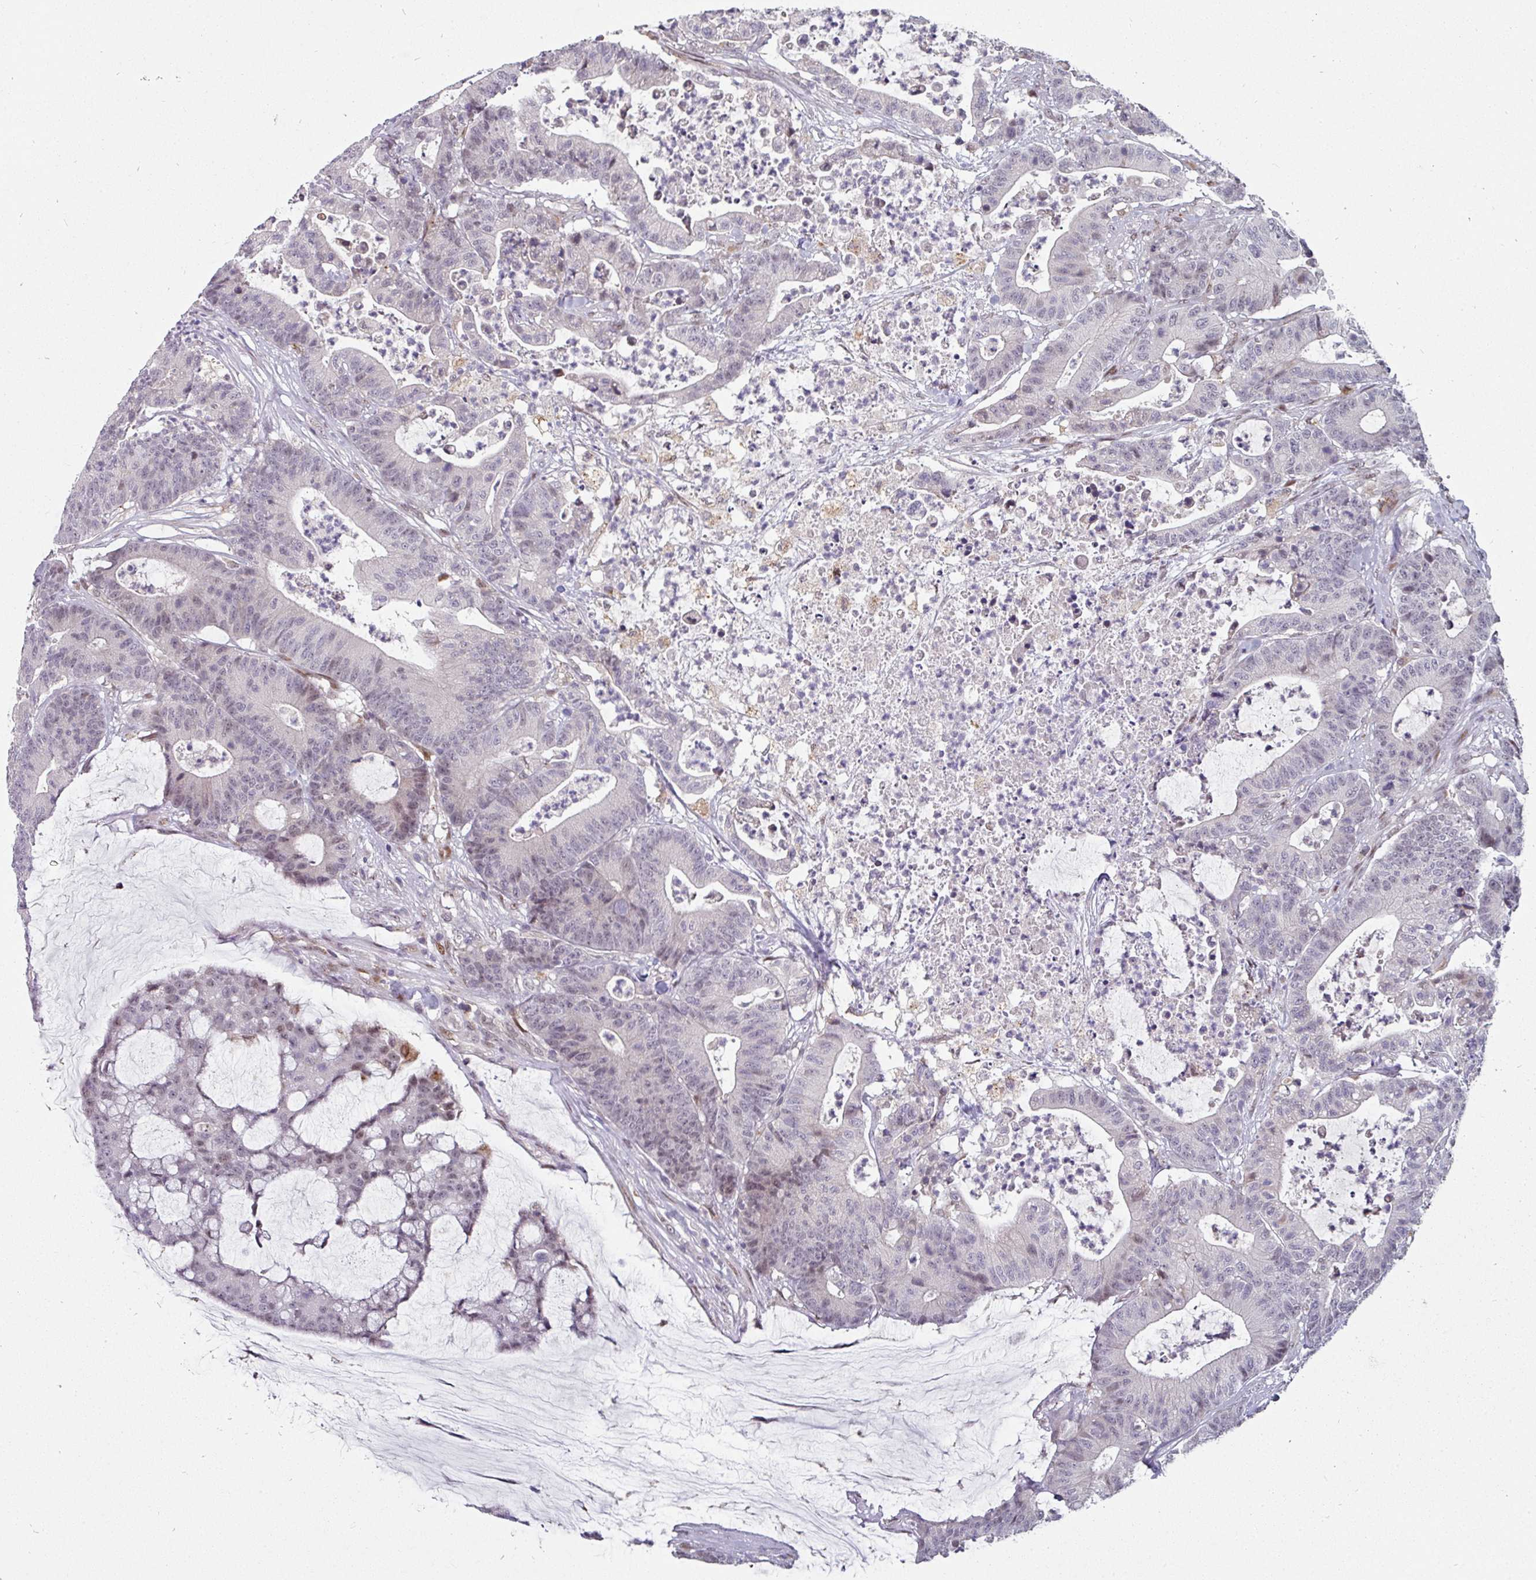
{"staining": {"intensity": "negative", "quantity": "none", "location": "none"}, "tissue": "colorectal cancer", "cell_type": "Tumor cells", "image_type": "cancer", "snomed": [{"axis": "morphology", "description": "Adenocarcinoma, NOS"}, {"axis": "topography", "description": "Colon"}], "caption": "There is no significant expression in tumor cells of colorectal adenocarcinoma.", "gene": "SWSAP1", "patient": {"sex": "female", "age": 84}}